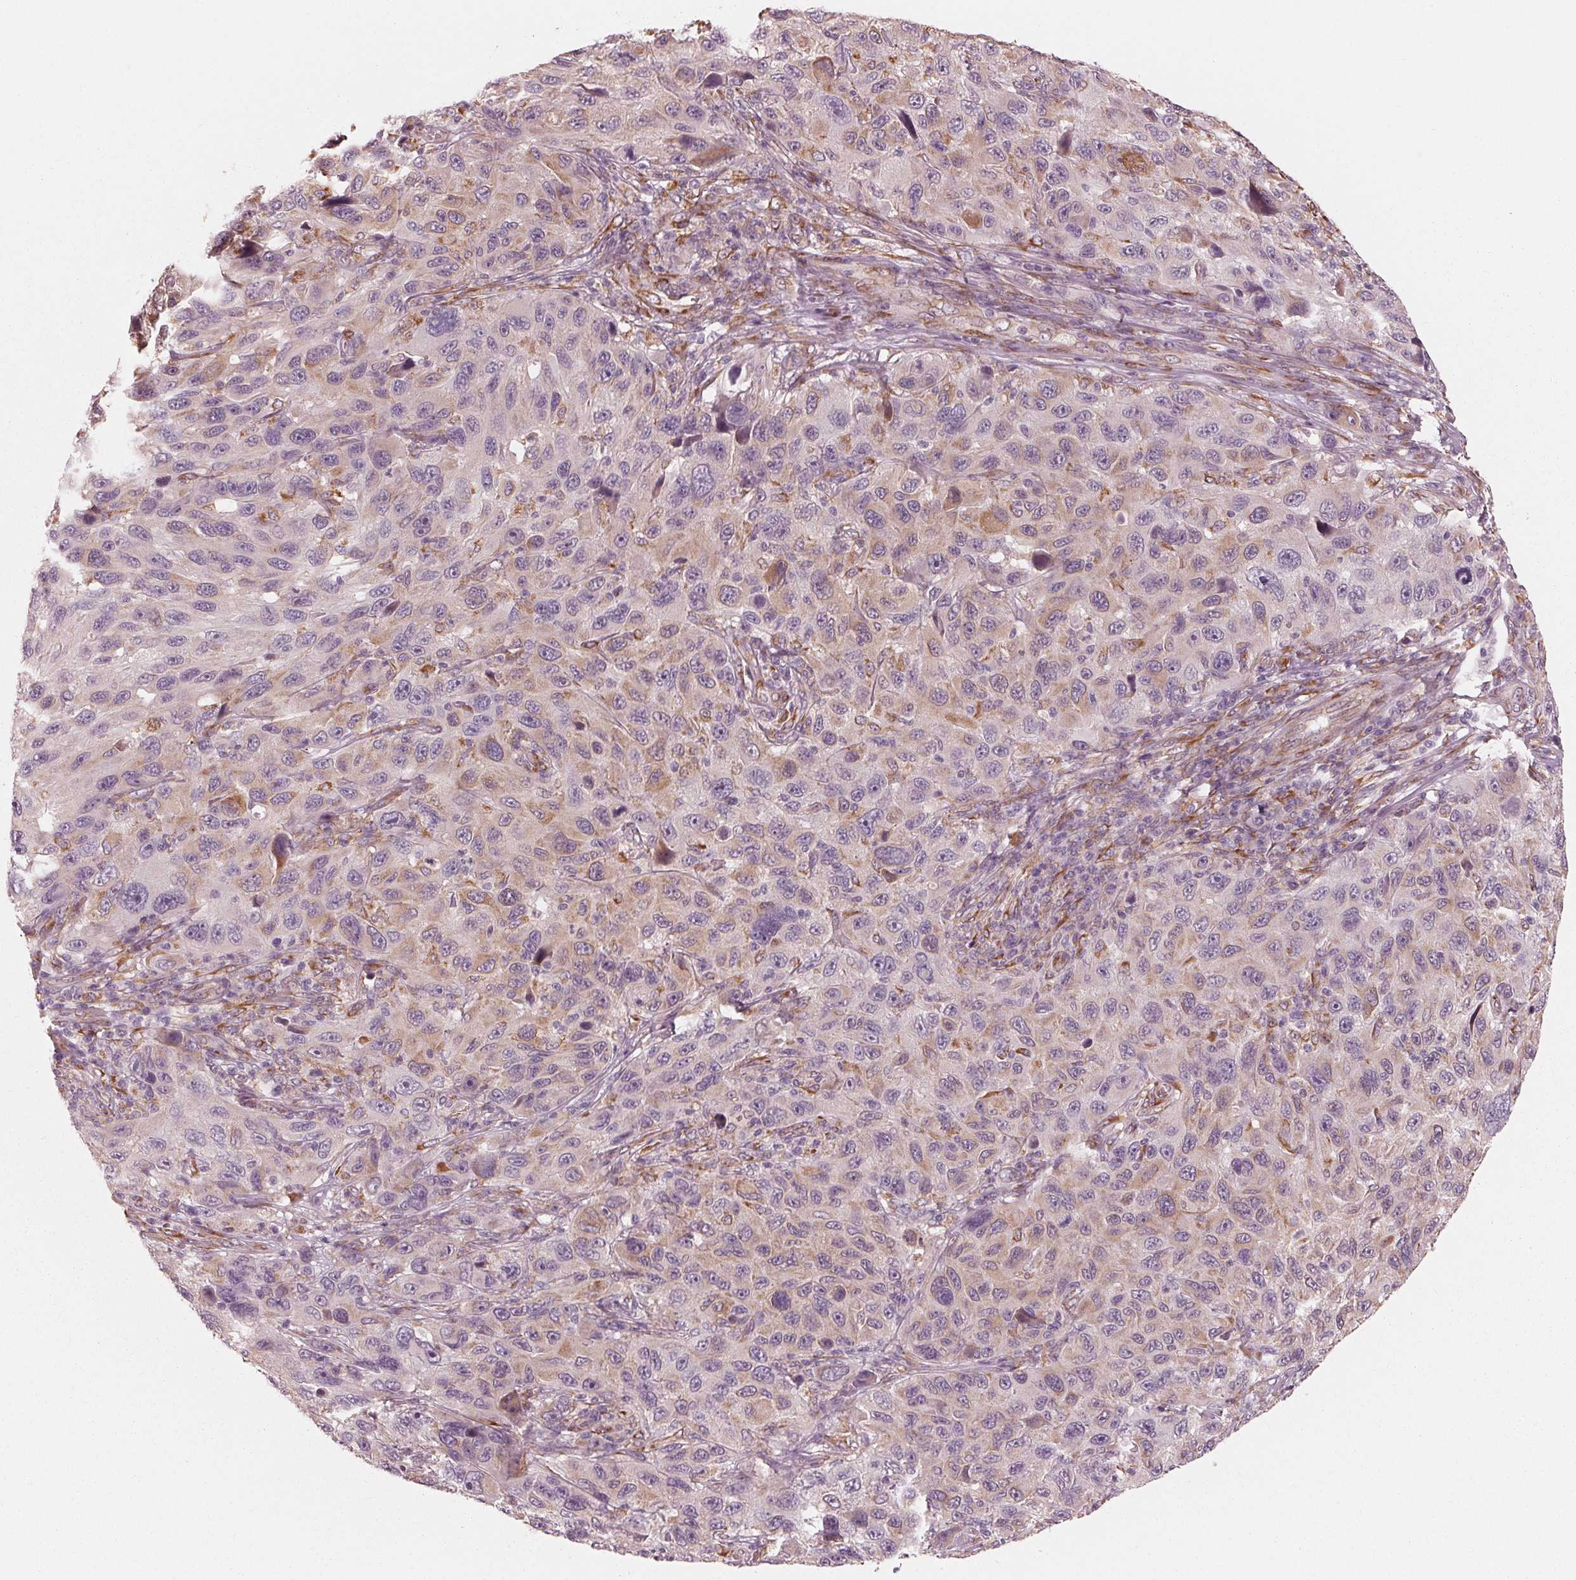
{"staining": {"intensity": "weak", "quantity": "<25%", "location": "cytoplasmic/membranous"}, "tissue": "melanoma", "cell_type": "Tumor cells", "image_type": "cancer", "snomed": [{"axis": "morphology", "description": "Malignant melanoma, NOS"}, {"axis": "topography", "description": "Skin"}], "caption": "This is an immunohistochemistry photomicrograph of malignant melanoma. There is no staining in tumor cells.", "gene": "IKBIP", "patient": {"sex": "male", "age": 53}}